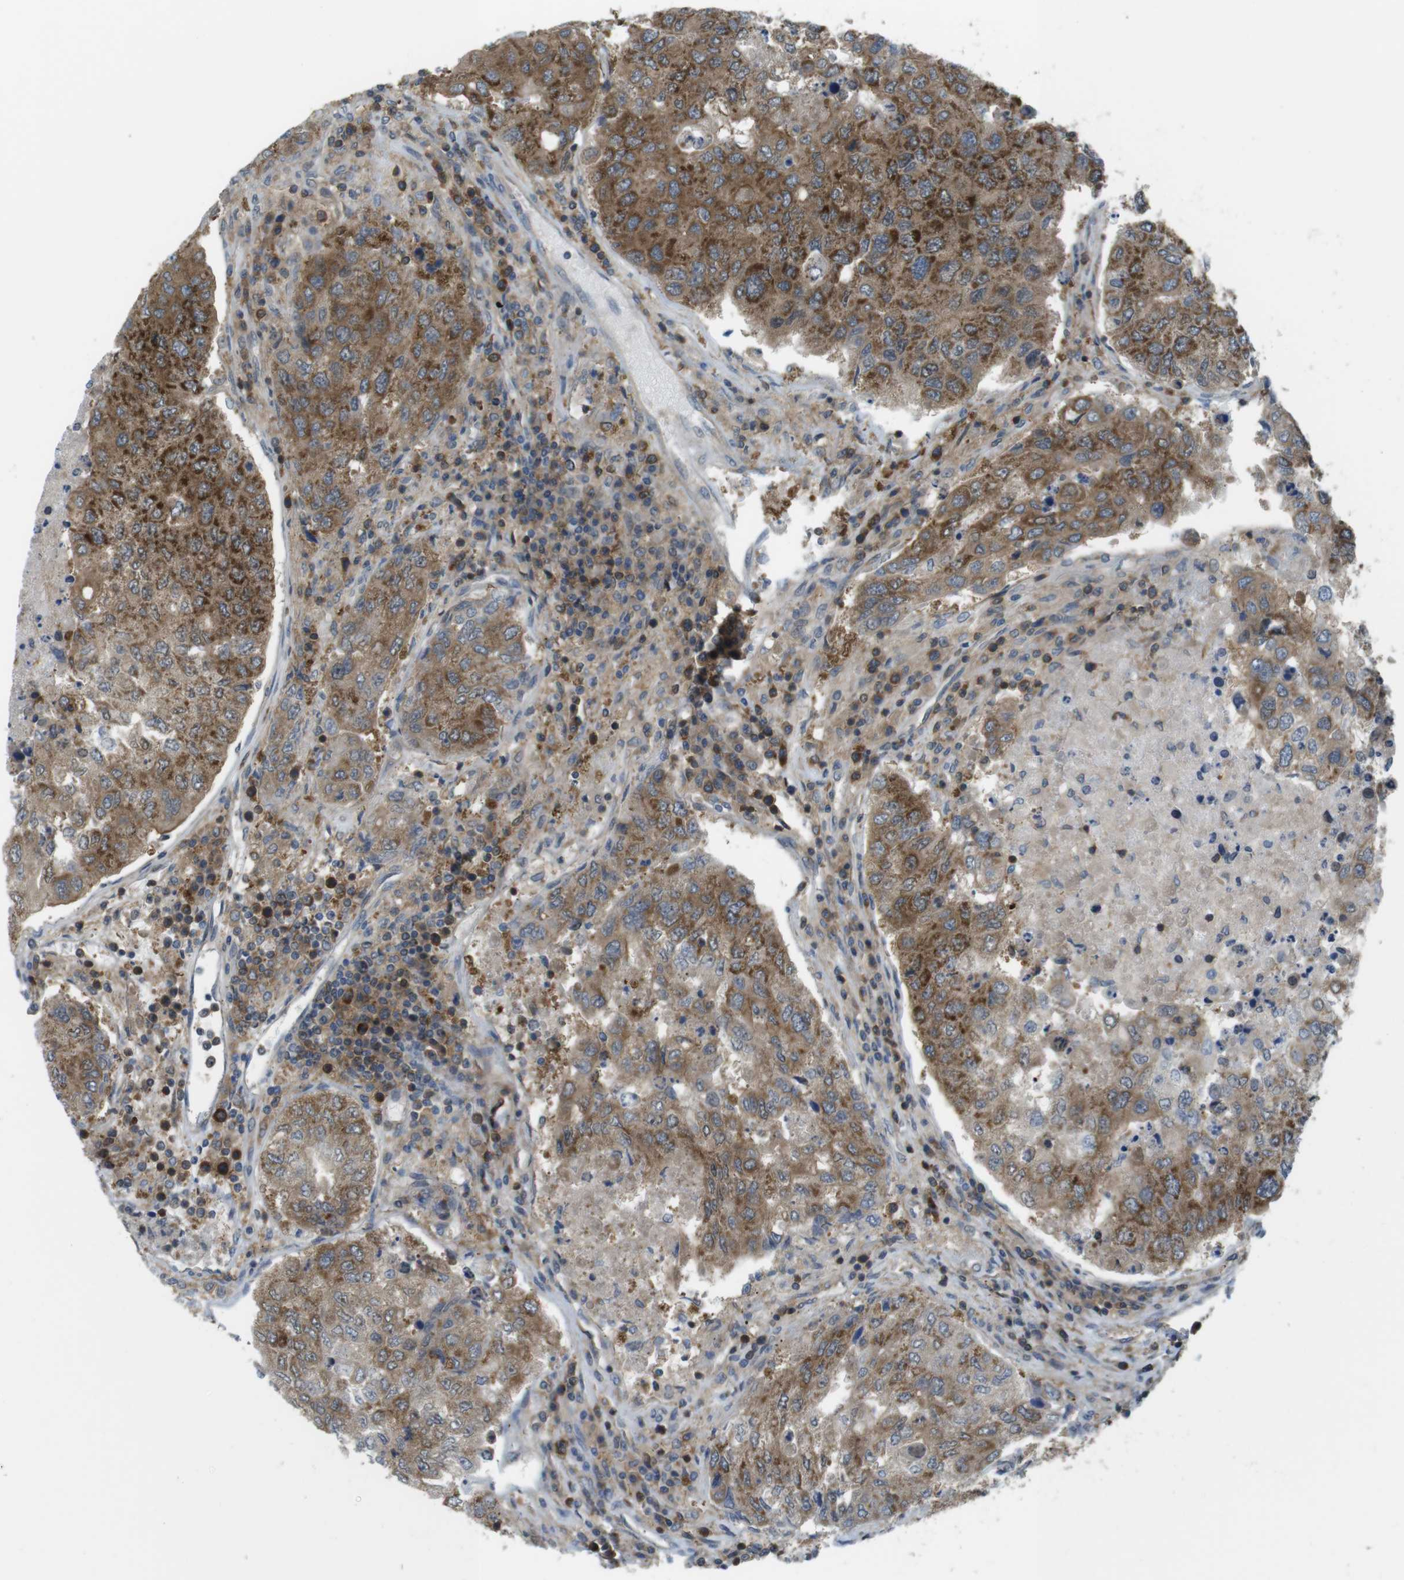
{"staining": {"intensity": "strong", "quantity": ">75%", "location": "cytoplasmic/membranous"}, "tissue": "urothelial cancer", "cell_type": "Tumor cells", "image_type": "cancer", "snomed": [{"axis": "morphology", "description": "Urothelial carcinoma, High grade"}, {"axis": "topography", "description": "Lymph node"}, {"axis": "topography", "description": "Urinary bladder"}], "caption": "Immunohistochemical staining of human urothelial cancer demonstrates strong cytoplasmic/membranous protein expression in about >75% of tumor cells.", "gene": "MTHFD1", "patient": {"sex": "male", "age": 51}}